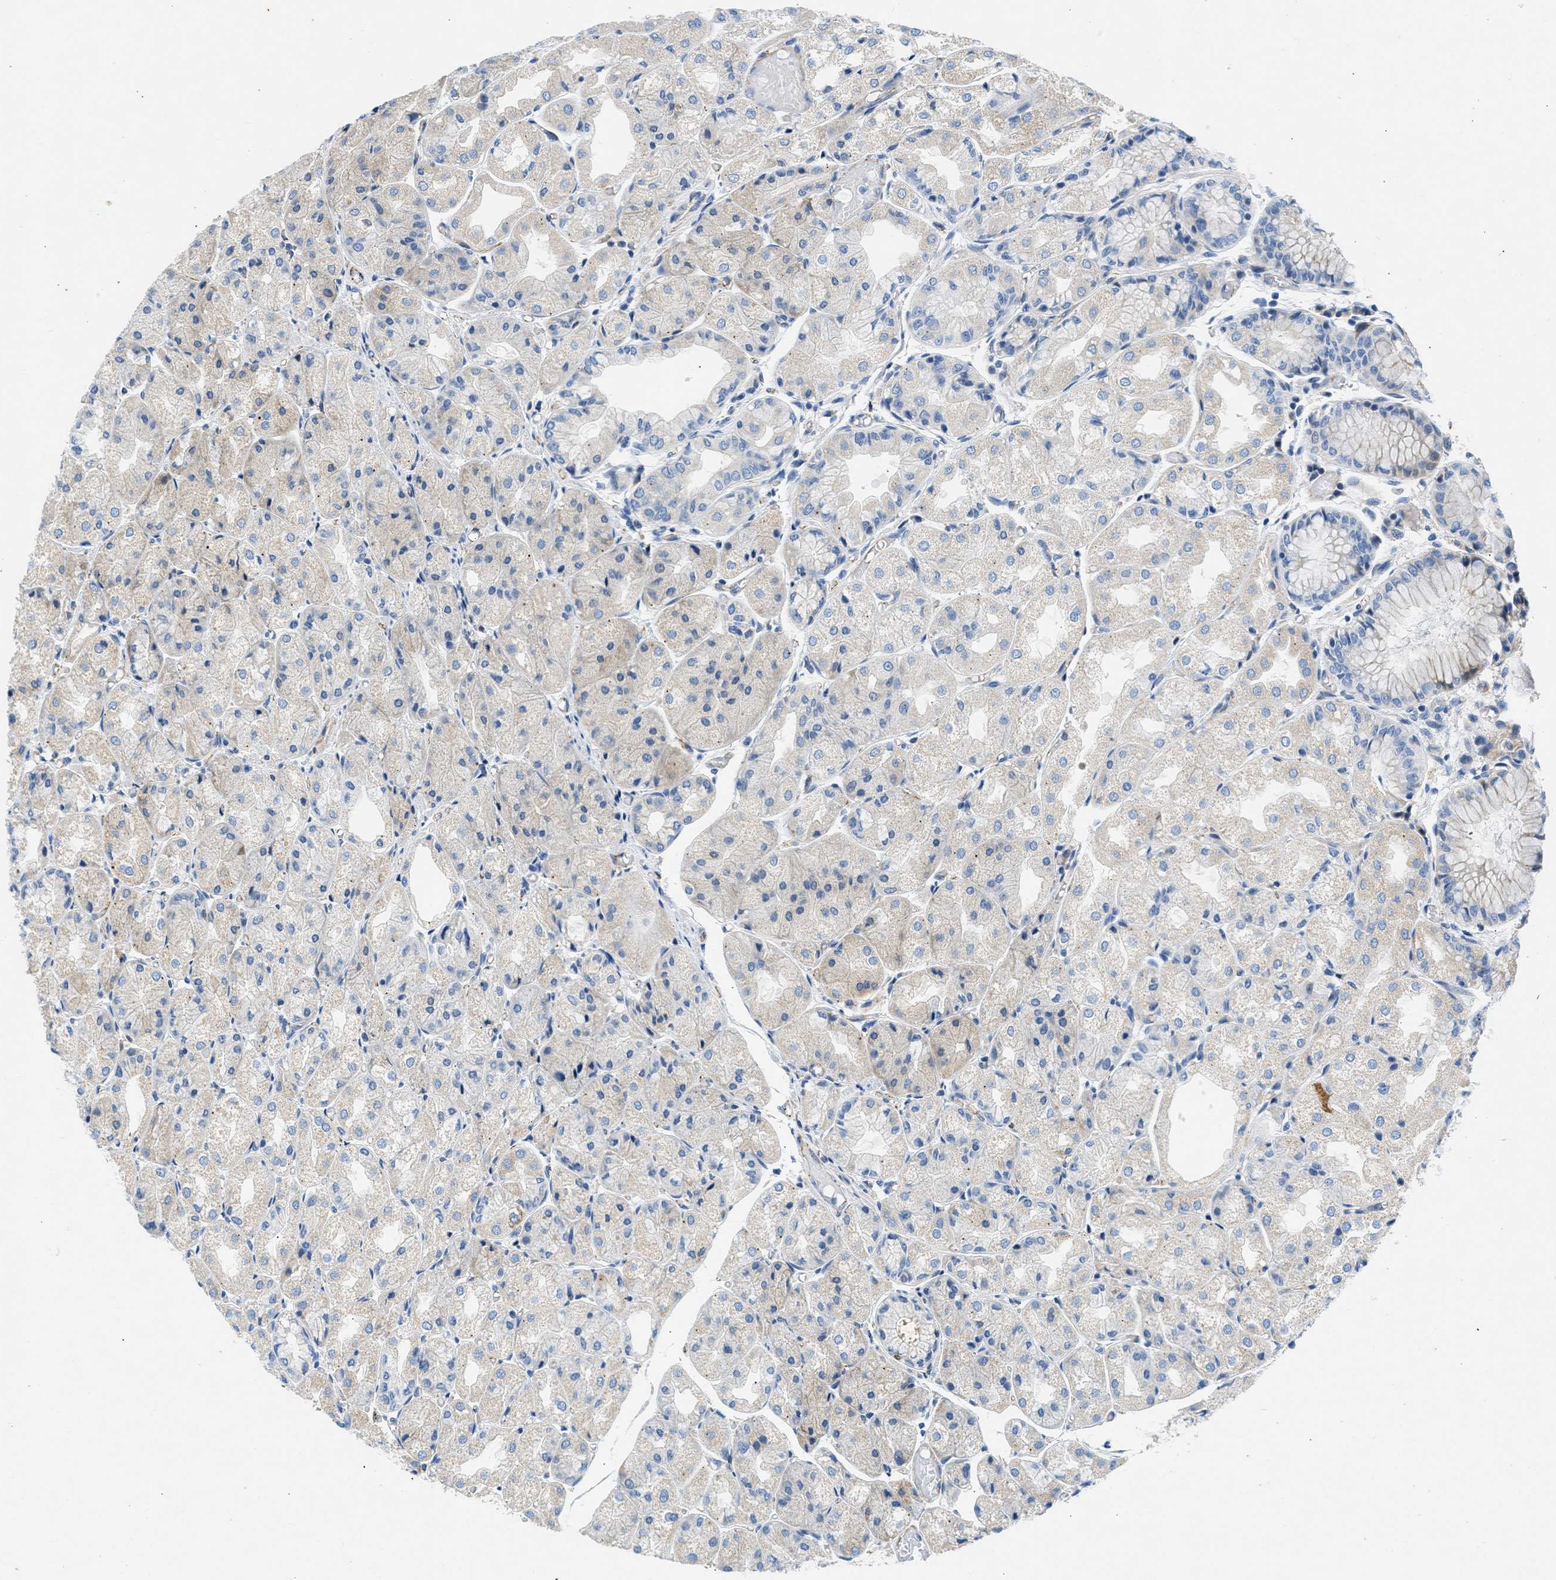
{"staining": {"intensity": "weak", "quantity": "25%-75%", "location": "cytoplasmic/membranous"}, "tissue": "stomach", "cell_type": "Glandular cells", "image_type": "normal", "snomed": [{"axis": "morphology", "description": "Normal tissue, NOS"}, {"axis": "topography", "description": "Stomach, upper"}], "caption": "An IHC photomicrograph of unremarkable tissue is shown. Protein staining in brown highlights weak cytoplasmic/membranous positivity in stomach within glandular cells.", "gene": "ULK4", "patient": {"sex": "male", "age": 72}}